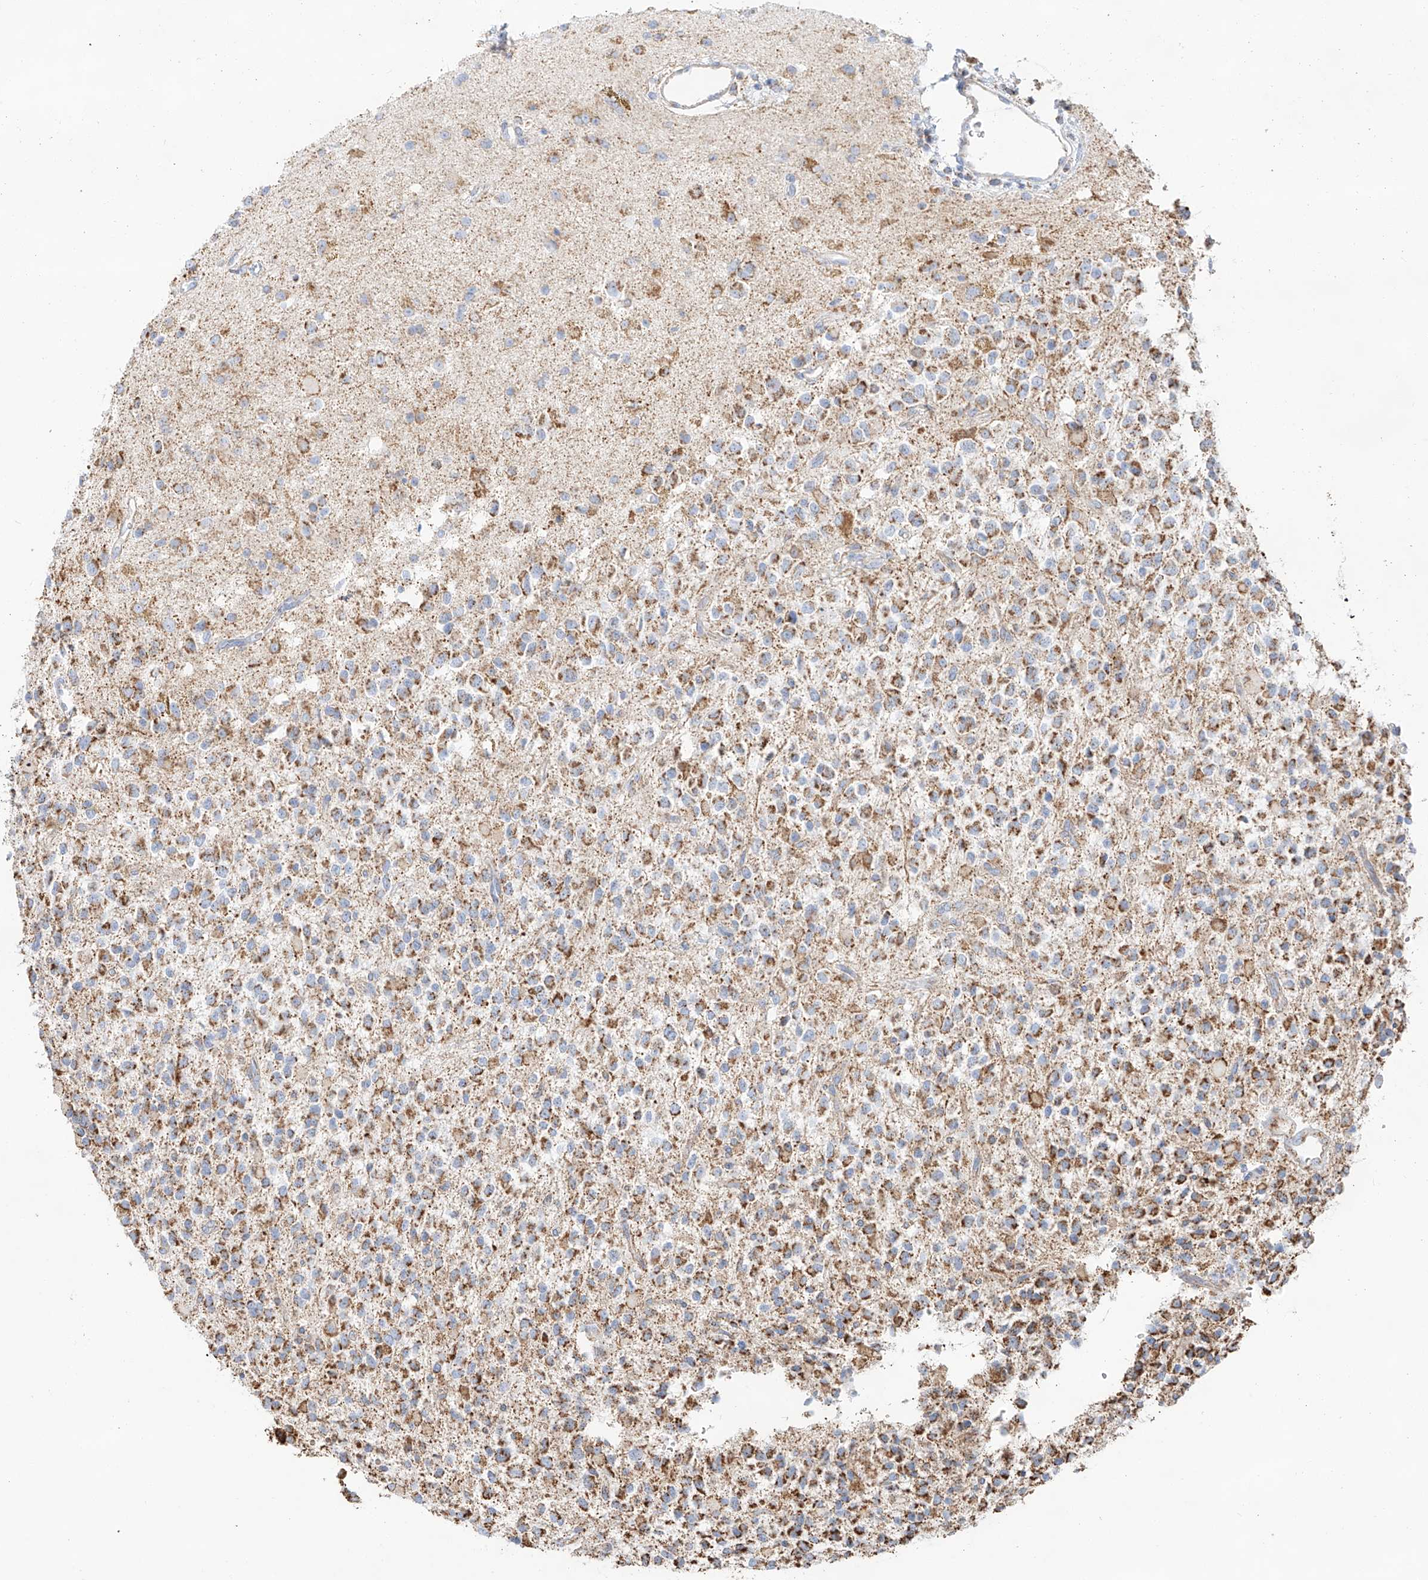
{"staining": {"intensity": "moderate", "quantity": "25%-75%", "location": "cytoplasmic/membranous"}, "tissue": "glioma", "cell_type": "Tumor cells", "image_type": "cancer", "snomed": [{"axis": "morphology", "description": "Glioma, malignant, High grade"}, {"axis": "topography", "description": "Brain"}], "caption": "Protein expression analysis of glioma demonstrates moderate cytoplasmic/membranous positivity in approximately 25%-75% of tumor cells.", "gene": "TTC27", "patient": {"sex": "male", "age": 34}}